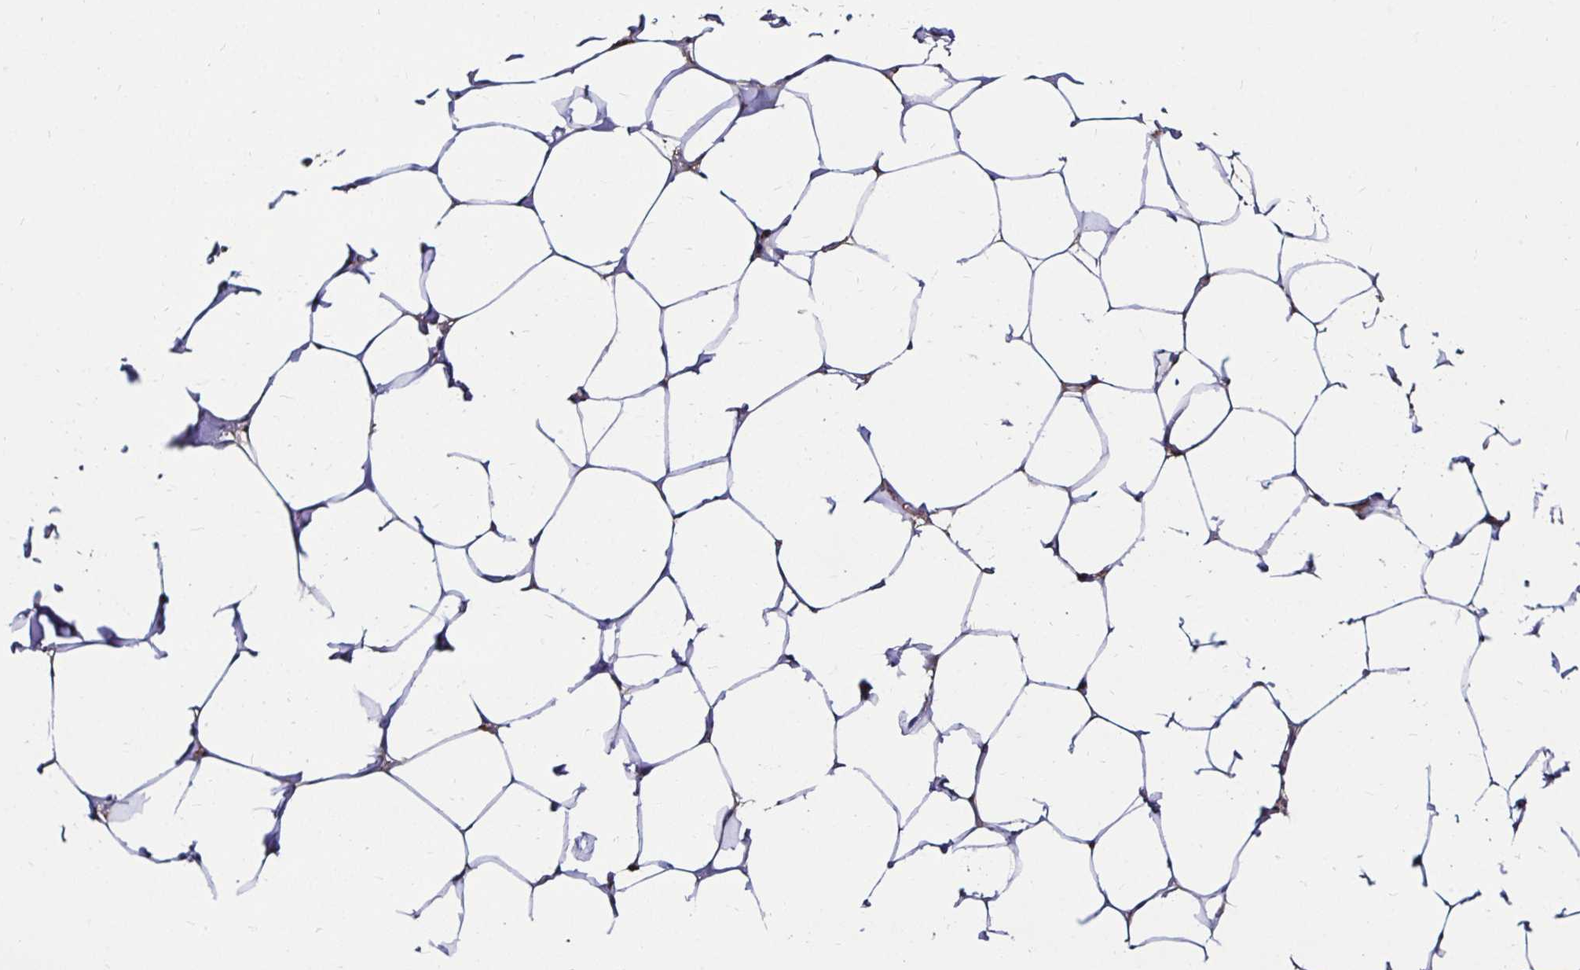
{"staining": {"intensity": "negative", "quantity": "none", "location": "none"}, "tissue": "breast", "cell_type": "Adipocytes", "image_type": "normal", "snomed": [{"axis": "morphology", "description": "Normal tissue, NOS"}, {"axis": "topography", "description": "Breast"}], "caption": "Micrograph shows no significant protein positivity in adipocytes of normal breast.", "gene": "TXN", "patient": {"sex": "female", "age": 27}}